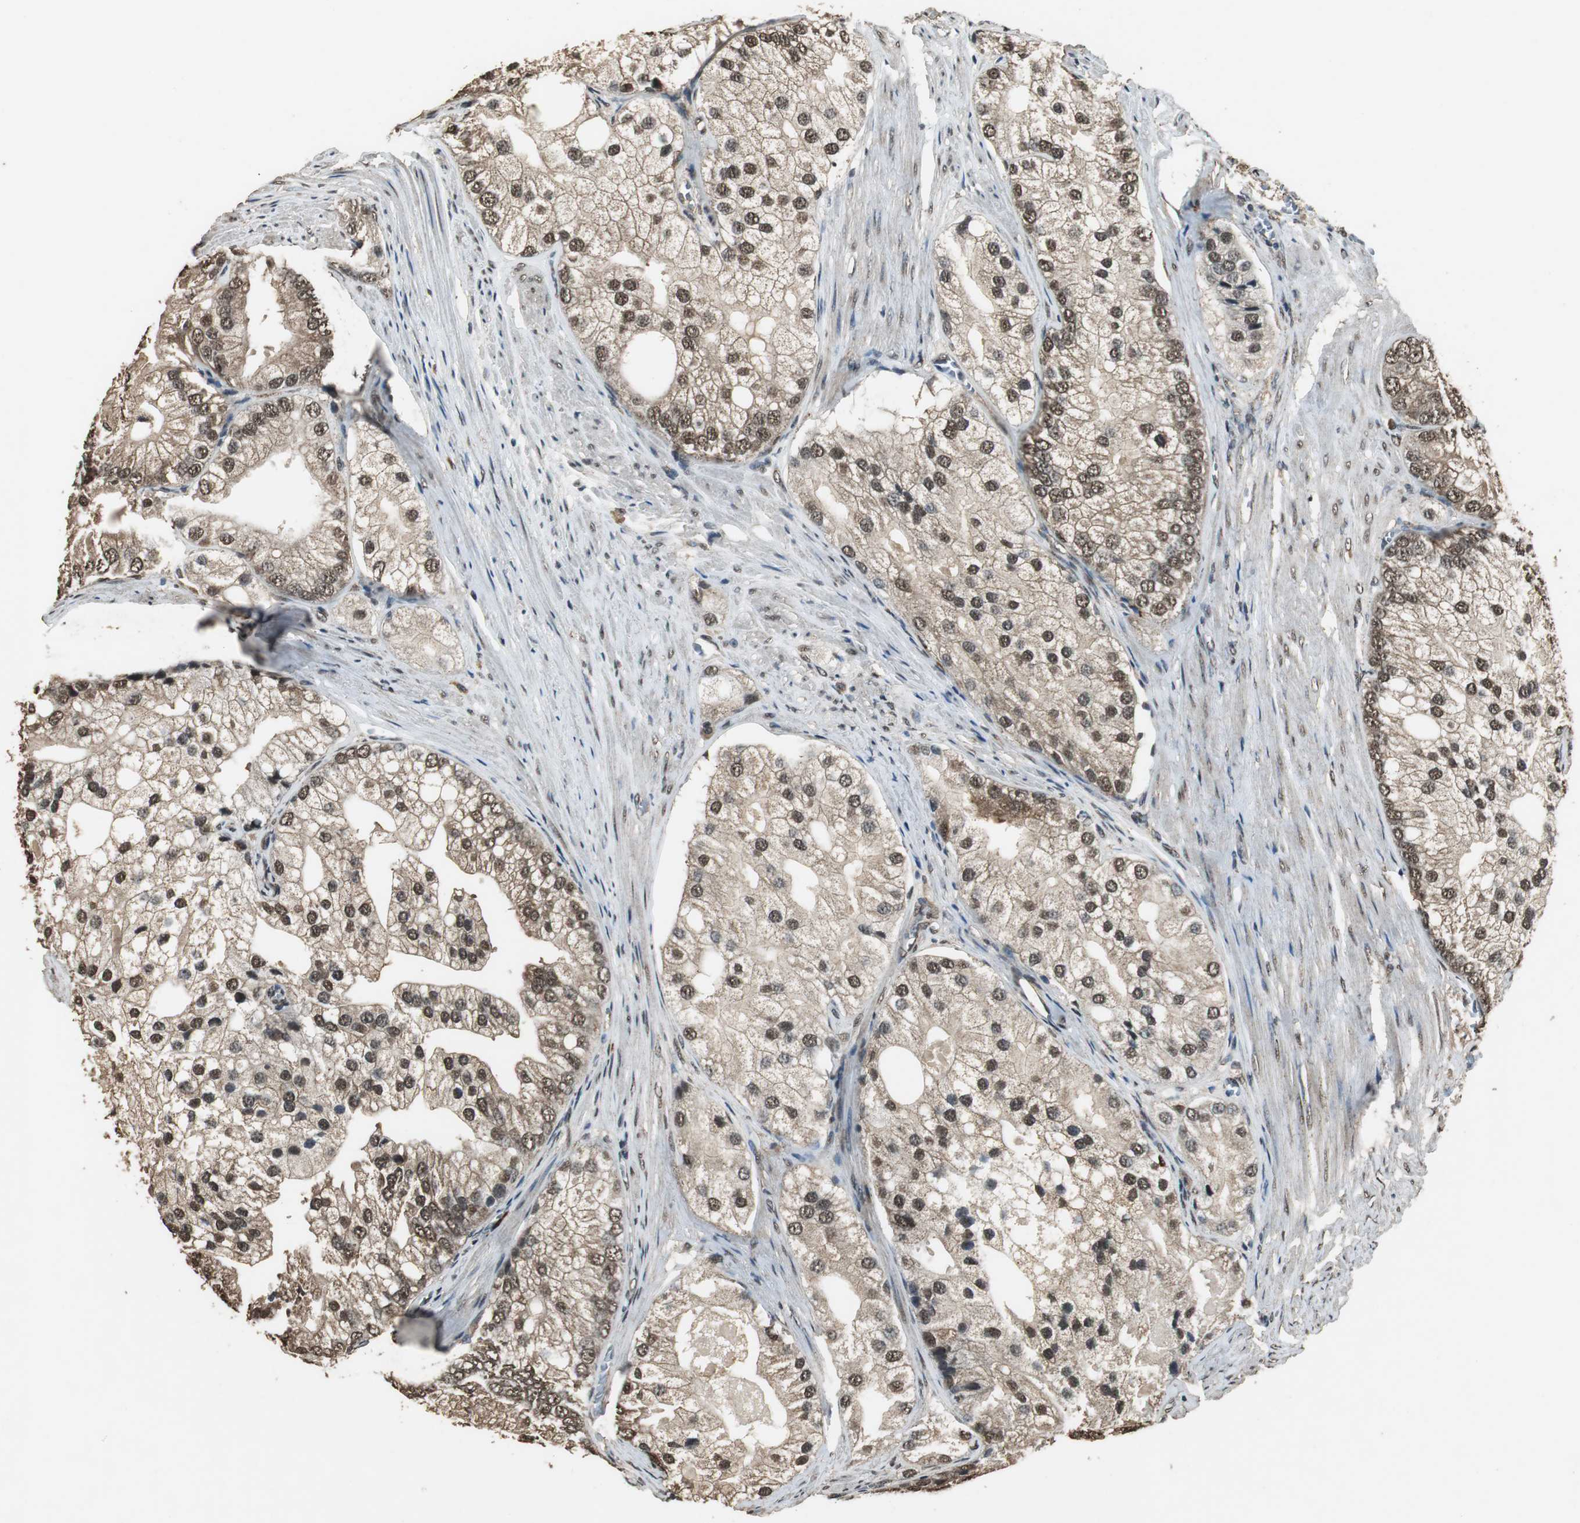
{"staining": {"intensity": "strong", "quantity": ">75%", "location": "cytoplasmic/membranous,nuclear"}, "tissue": "prostate cancer", "cell_type": "Tumor cells", "image_type": "cancer", "snomed": [{"axis": "morphology", "description": "Adenocarcinoma, Low grade"}, {"axis": "topography", "description": "Prostate"}], "caption": "A photomicrograph showing strong cytoplasmic/membranous and nuclear expression in about >75% of tumor cells in adenocarcinoma (low-grade) (prostate), as visualized by brown immunohistochemical staining.", "gene": "PPP1R13B", "patient": {"sex": "male", "age": 69}}